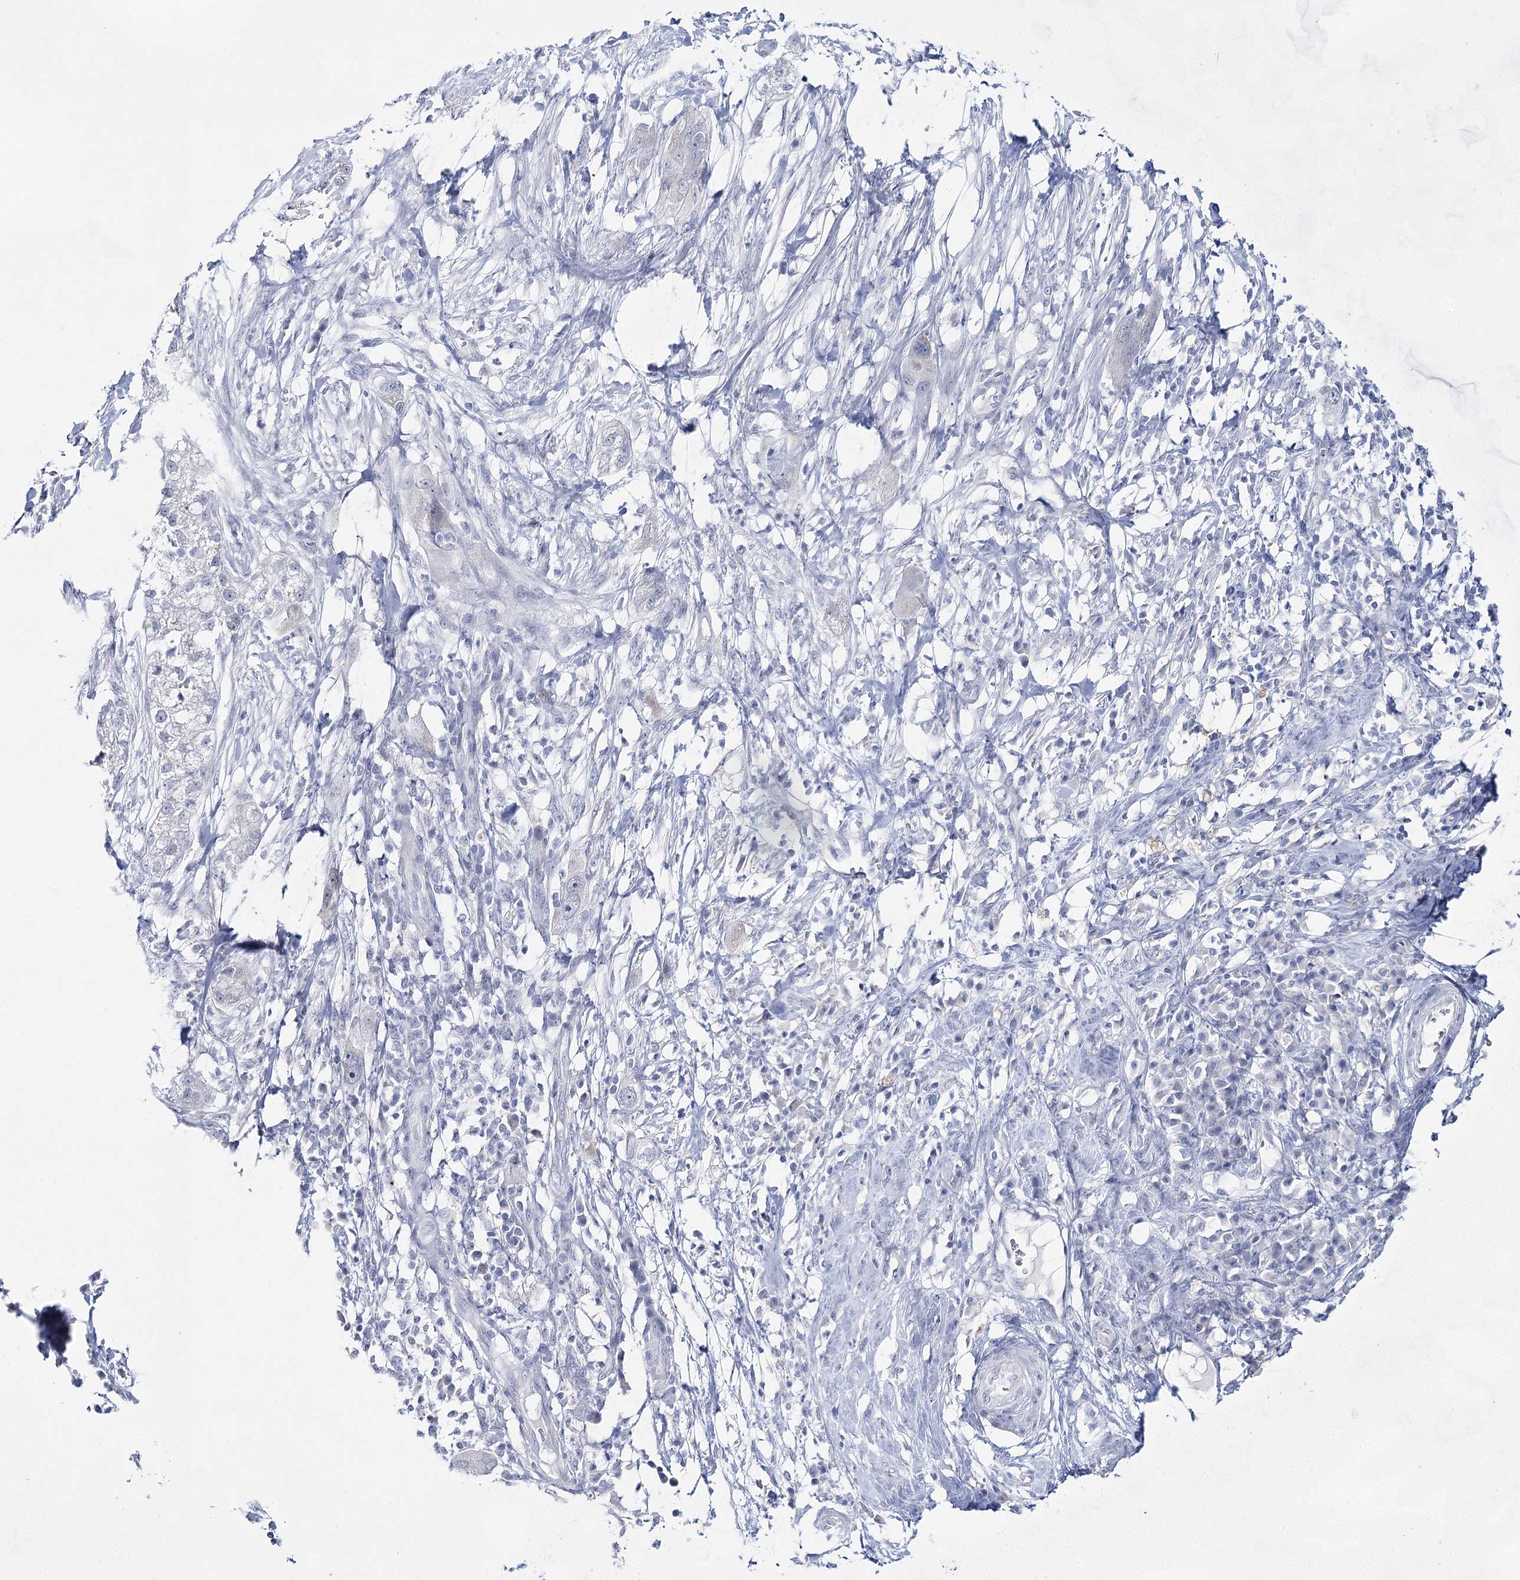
{"staining": {"intensity": "negative", "quantity": "none", "location": "none"}, "tissue": "pancreatic cancer", "cell_type": "Tumor cells", "image_type": "cancer", "snomed": [{"axis": "morphology", "description": "Adenocarcinoma, NOS"}, {"axis": "topography", "description": "Pancreas"}], "caption": "Protein analysis of adenocarcinoma (pancreatic) shows no significant positivity in tumor cells.", "gene": "BPHL", "patient": {"sex": "female", "age": 78}}